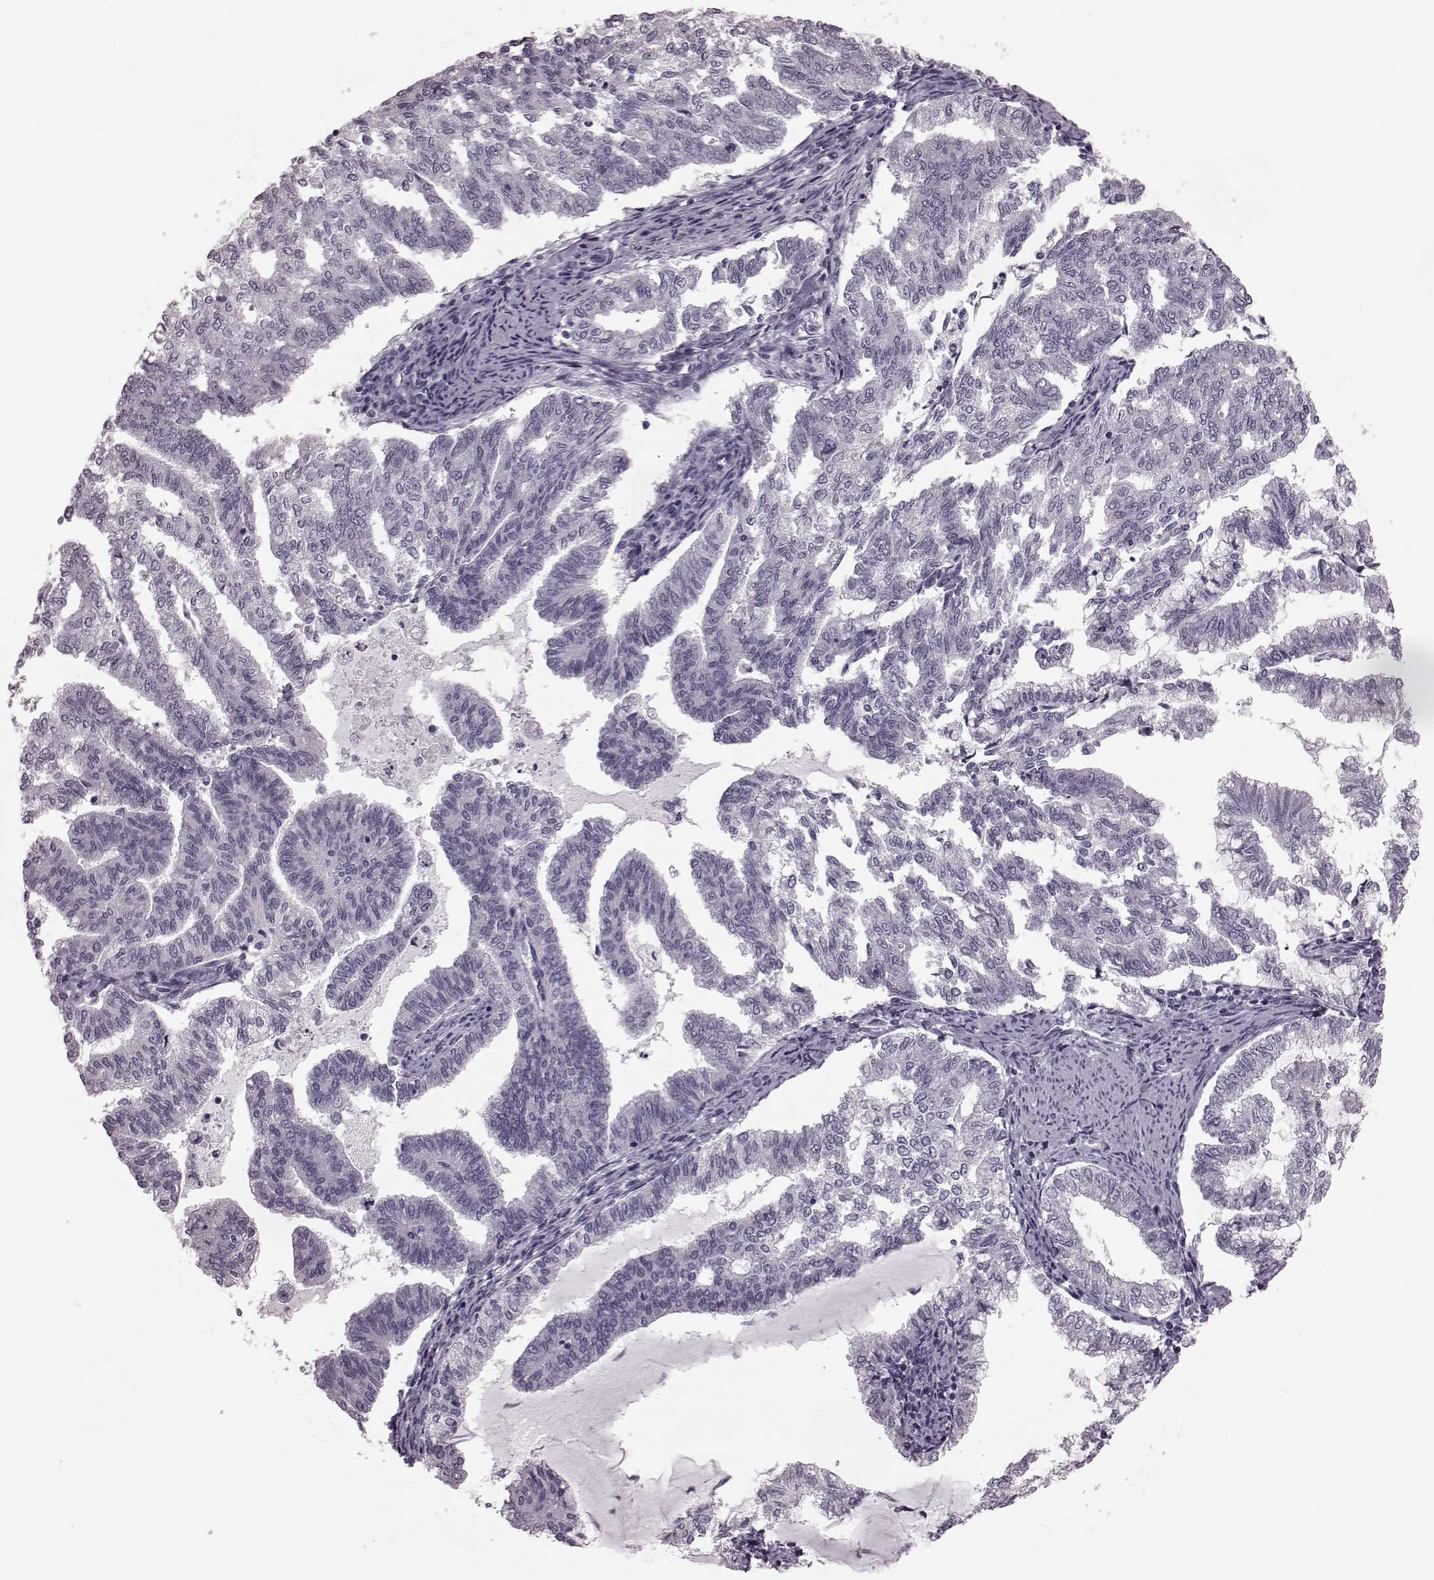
{"staining": {"intensity": "negative", "quantity": "none", "location": "none"}, "tissue": "endometrial cancer", "cell_type": "Tumor cells", "image_type": "cancer", "snomed": [{"axis": "morphology", "description": "Adenocarcinoma, NOS"}, {"axis": "topography", "description": "Endometrium"}], "caption": "IHC micrograph of human endometrial cancer stained for a protein (brown), which shows no expression in tumor cells.", "gene": "TRPM1", "patient": {"sex": "female", "age": 79}}